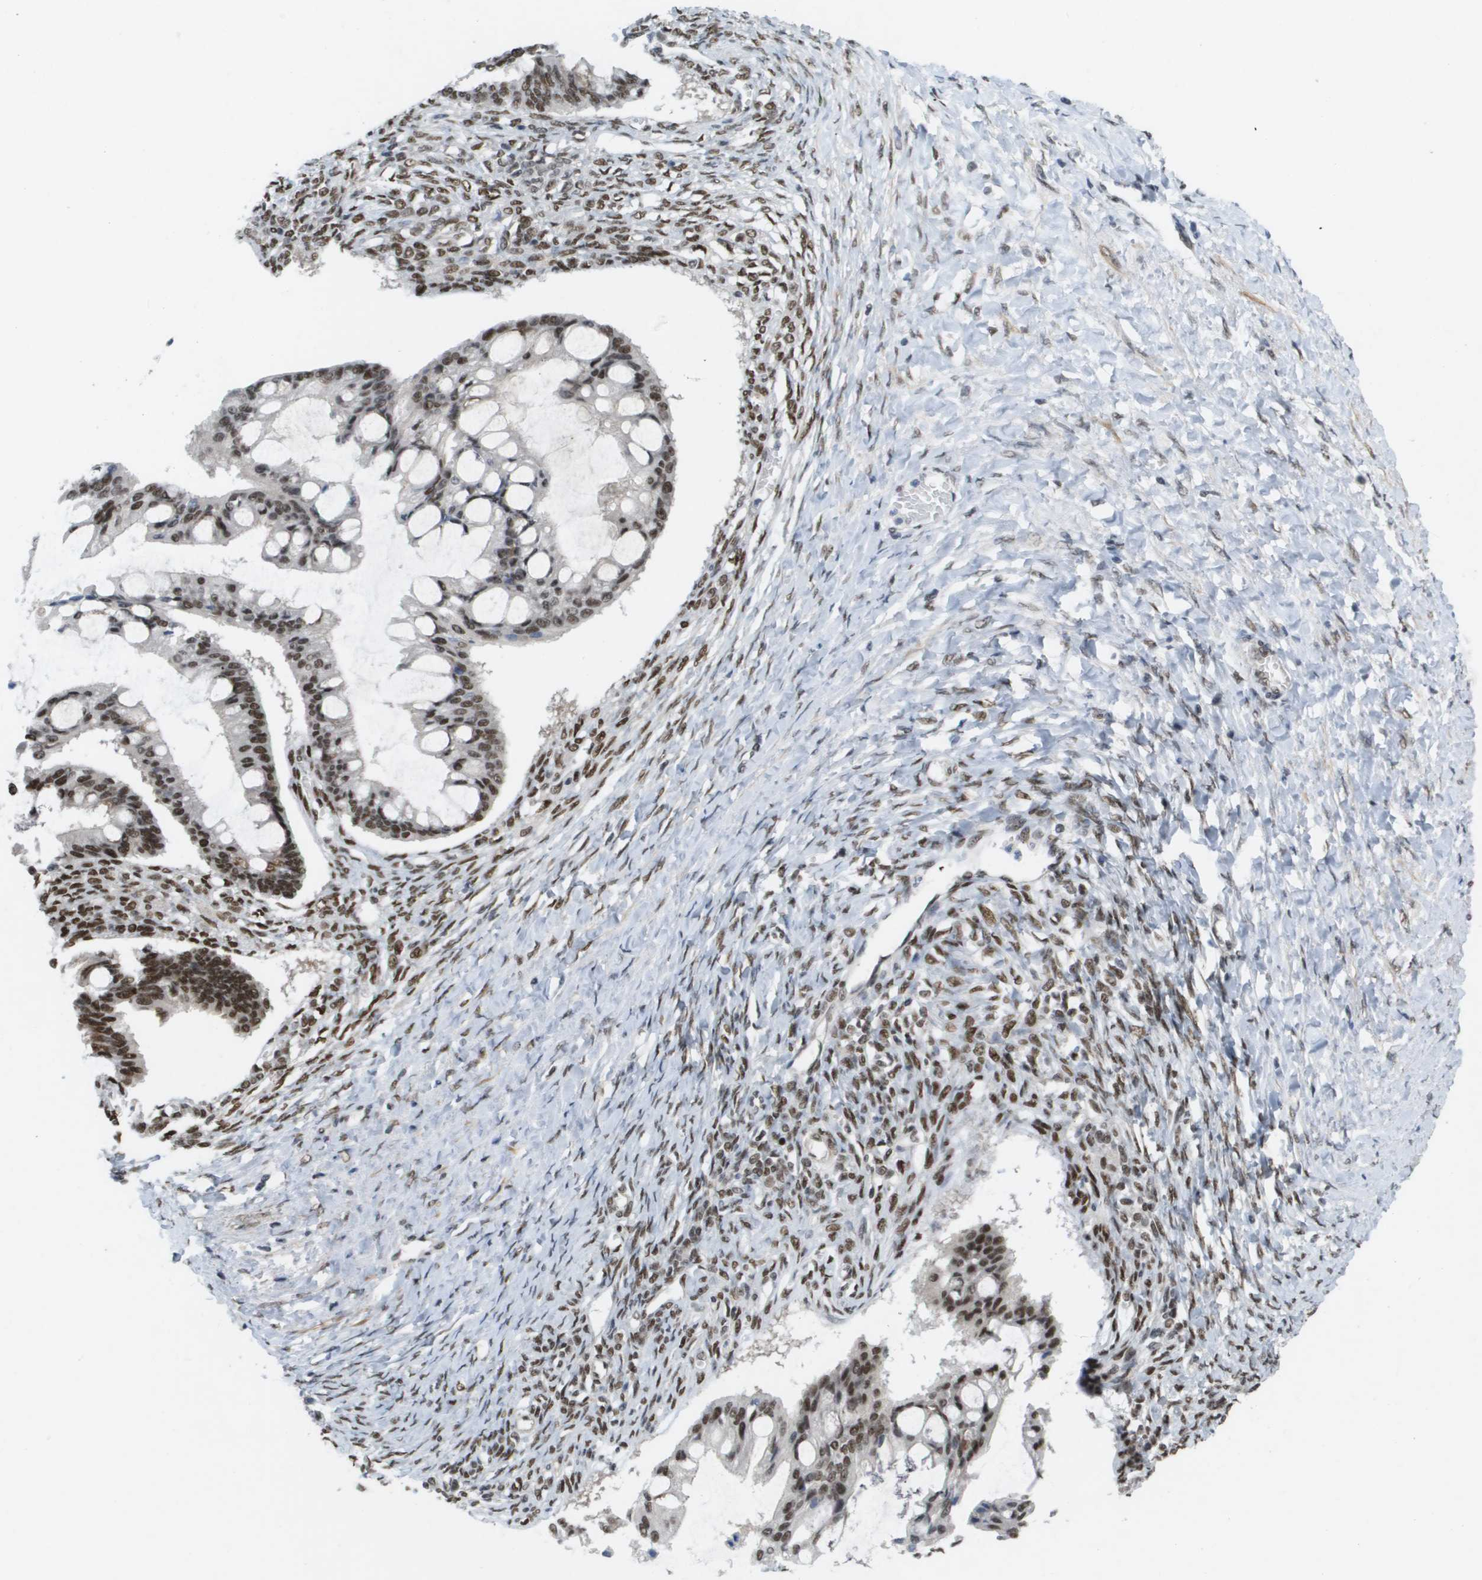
{"staining": {"intensity": "strong", "quantity": ">75%", "location": "nuclear"}, "tissue": "ovarian cancer", "cell_type": "Tumor cells", "image_type": "cancer", "snomed": [{"axis": "morphology", "description": "Cystadenocarcinoma, mucinous, NOS"}, {"axis": "topography", "description": "Ovary"}], "caption": "A brown stain shows strong nuclear staining of a protein in human ovarian cancer (mucinous cystadenocarcinoma) tumor cells.", "gene": "CDT1", "patient": {"sex": "female", "age": 73}}